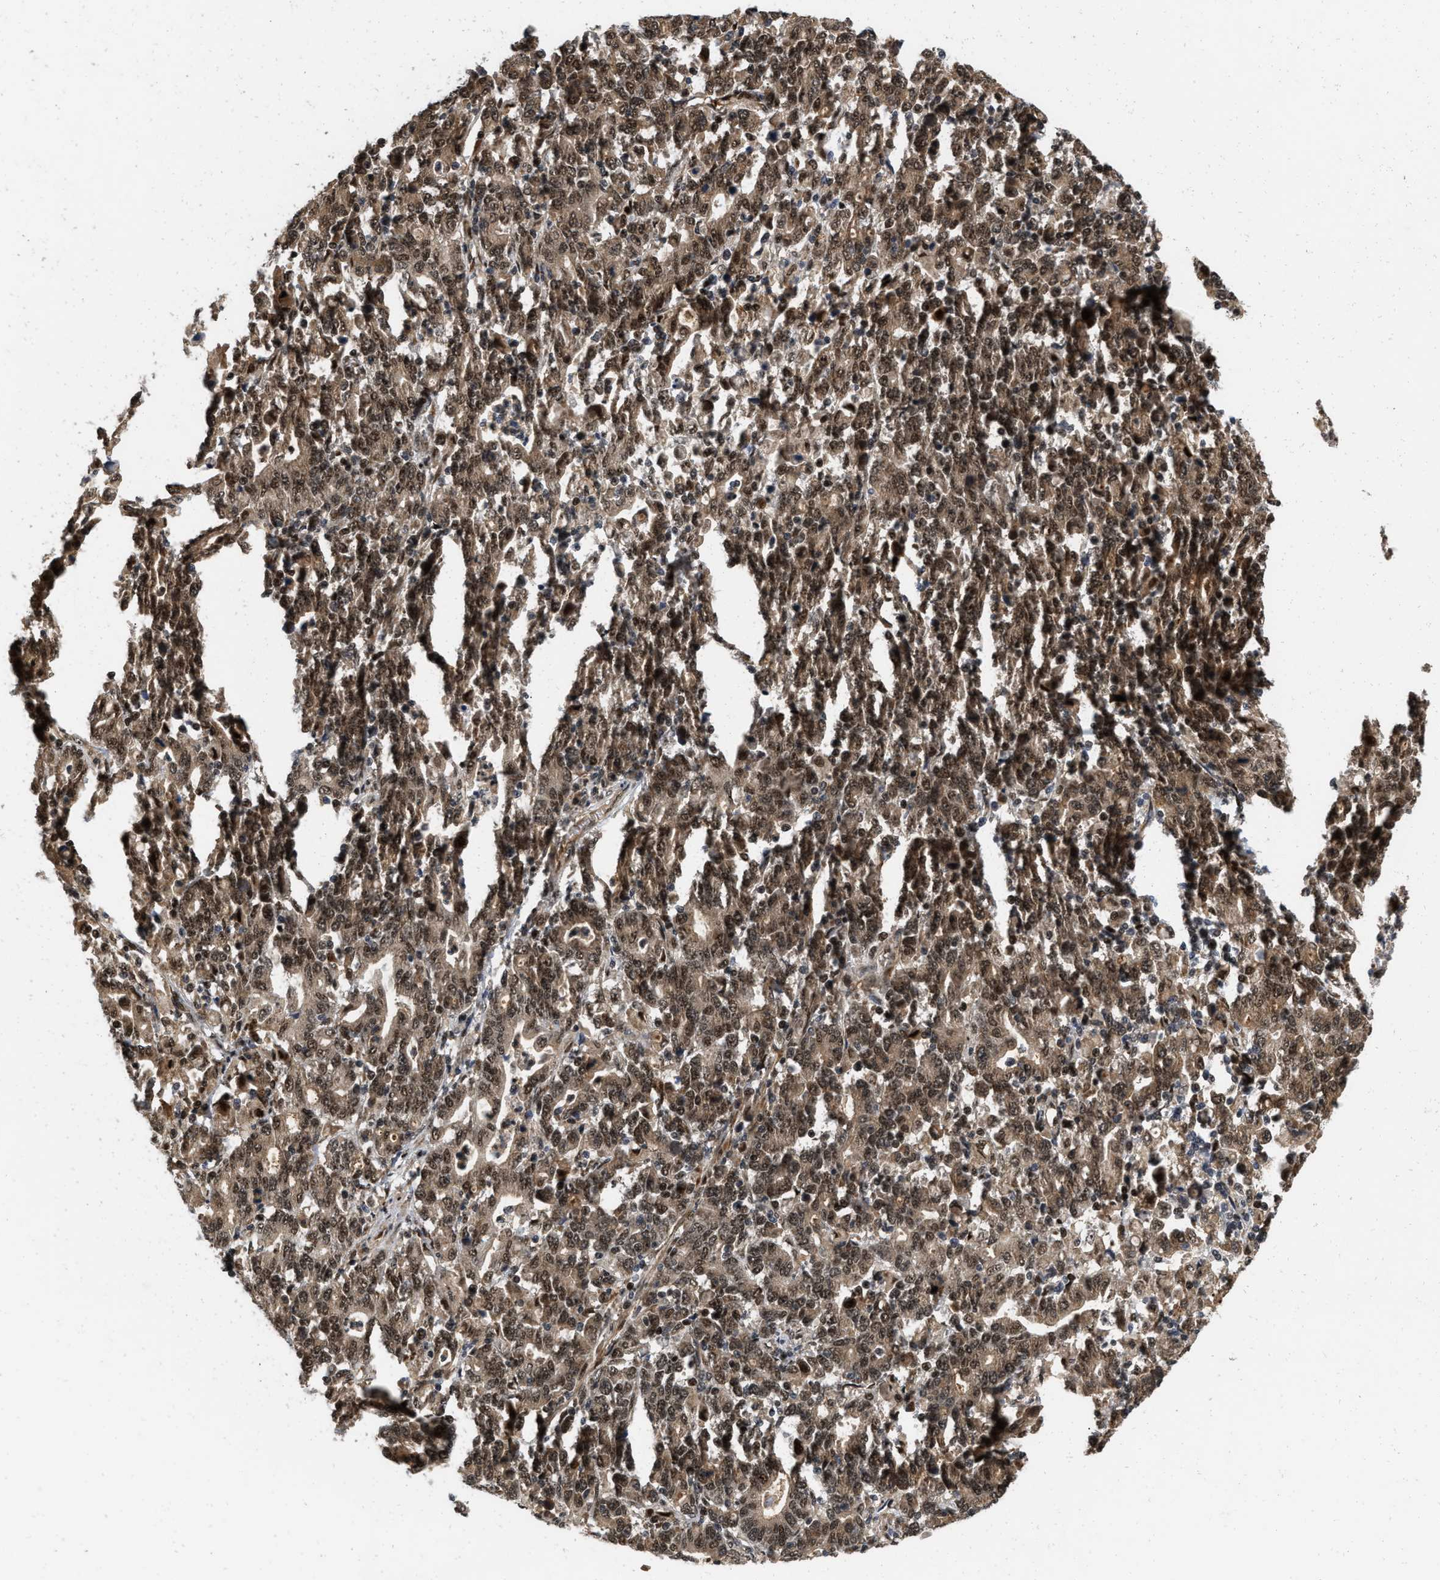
{"staining": {"intensity": "strong", "quantity": ">75%", "location": "cytoplasmic/membranous,nuclear"}, "tissue": "stomach cancer", "cell_type": "Tumor cells", "image_type": "cancer", "snomed": [{"axis": "morphology", "description": "Adenocarcinoma, NOS"}, {"axis": "topography", "description": "Stomach, upper"}], "caption": "Stomach adenocarcinoma was stained to show a protein in brown. There is high levels of strong cytoplasmic/membranous and nuclear positivity in approximately >75% of tumor cells. (DAB (3,3'-diaminobenzidine) IHC, brown staining for protein, blue staining for nuclei).", "gene": "ANKRD11", "patient": {"sex": "male", "age": 69}}